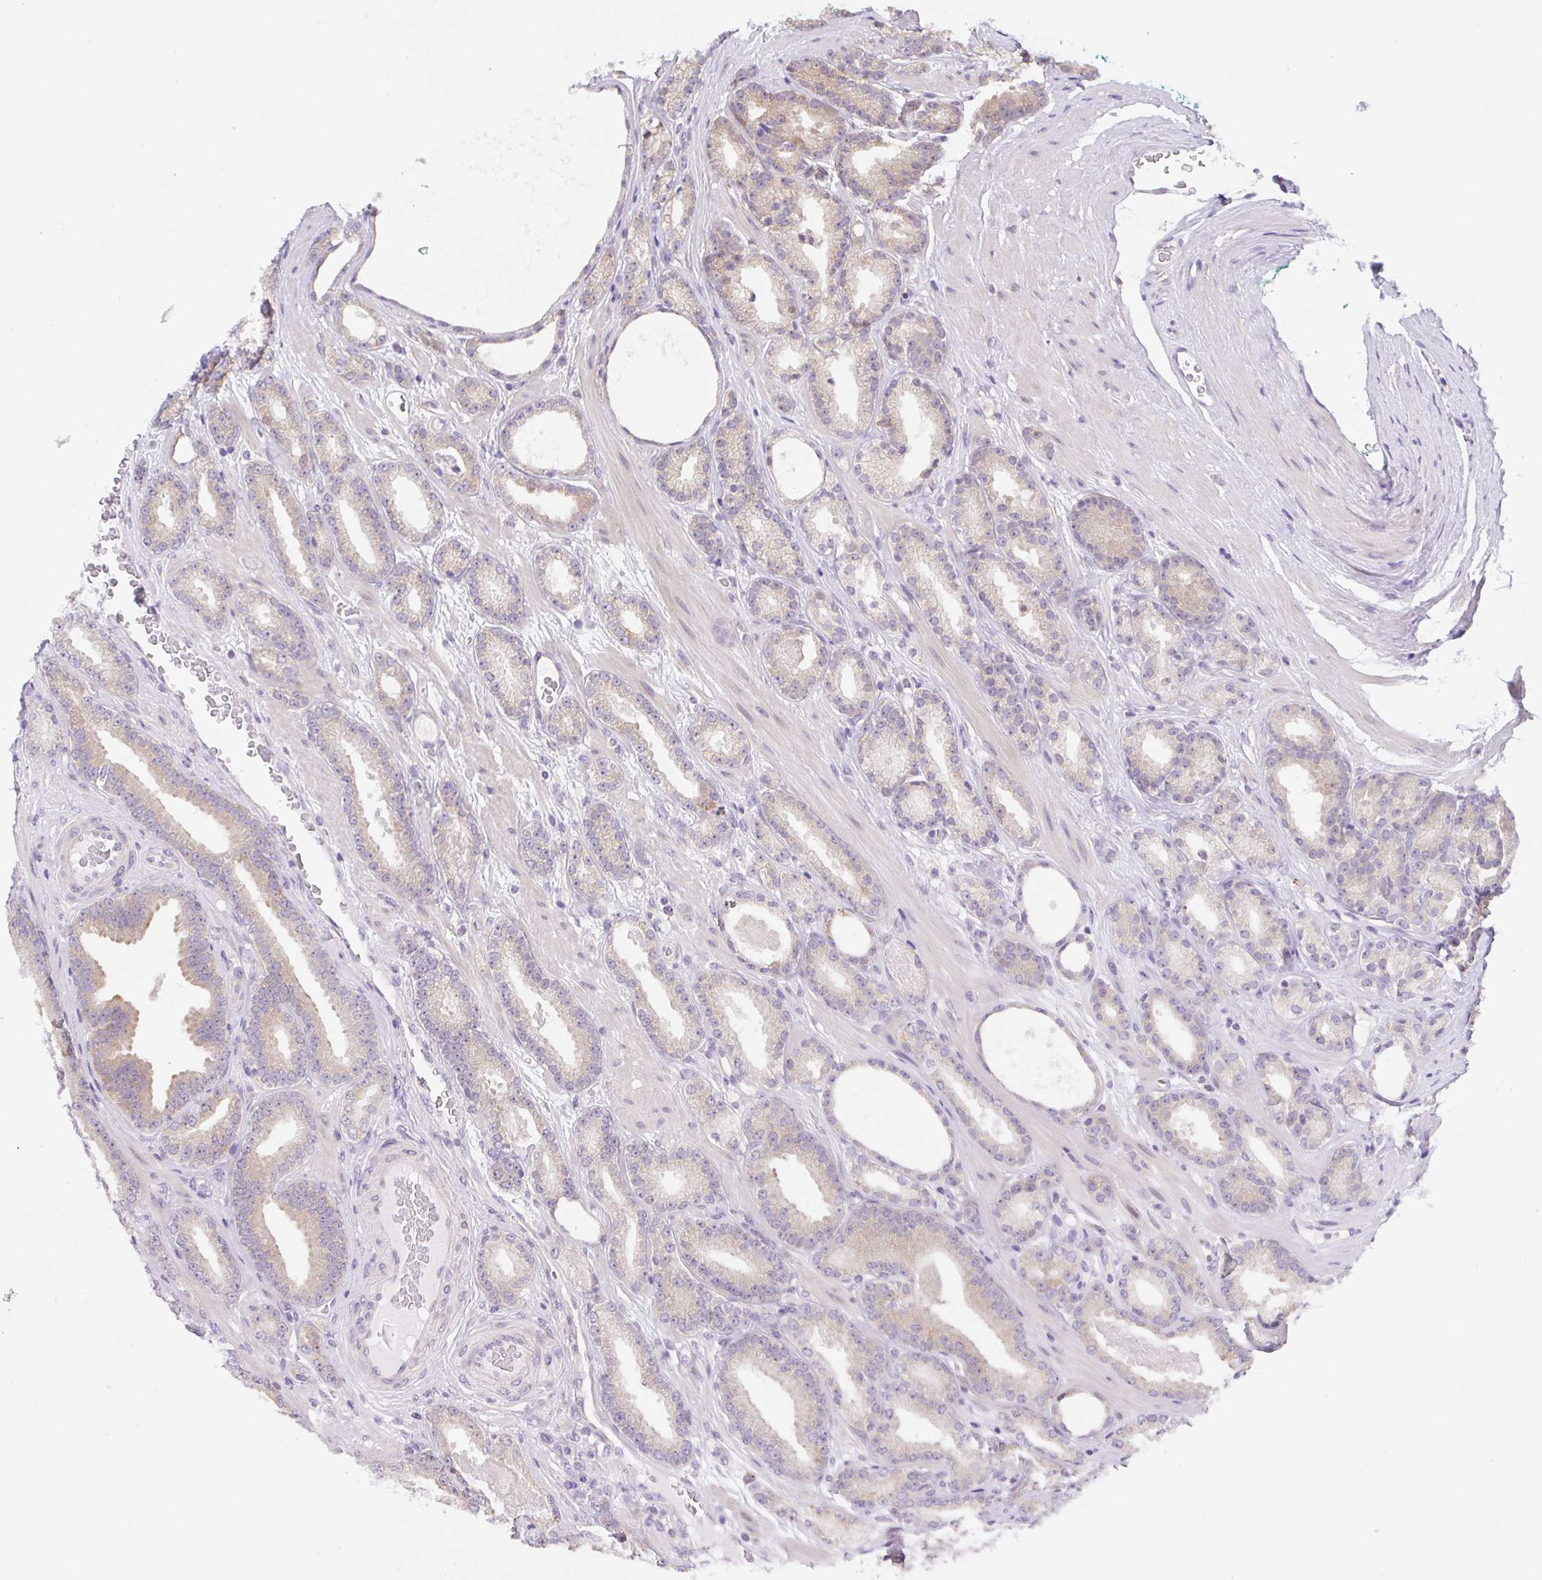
{"staining": {"intensity": "weak", "quantity": "<25%", "location": "cytoplasmic/membranous"}, "tissue": "prostate cancer", "cell_type": "Tumor cells", "image_type": "cancer", "snomed": [{"axis": "morphology", "description": "Adenocarcinoma, Low grade"}, {"axis": "topography", "description": "Prostate"}], "caption": "A photomicrograph of human prostate low-grade adenocarcinoma is negative for staining in tumor cells.", "gene": "TBPL2", "patient": {"sex": "male", "age": 61}}